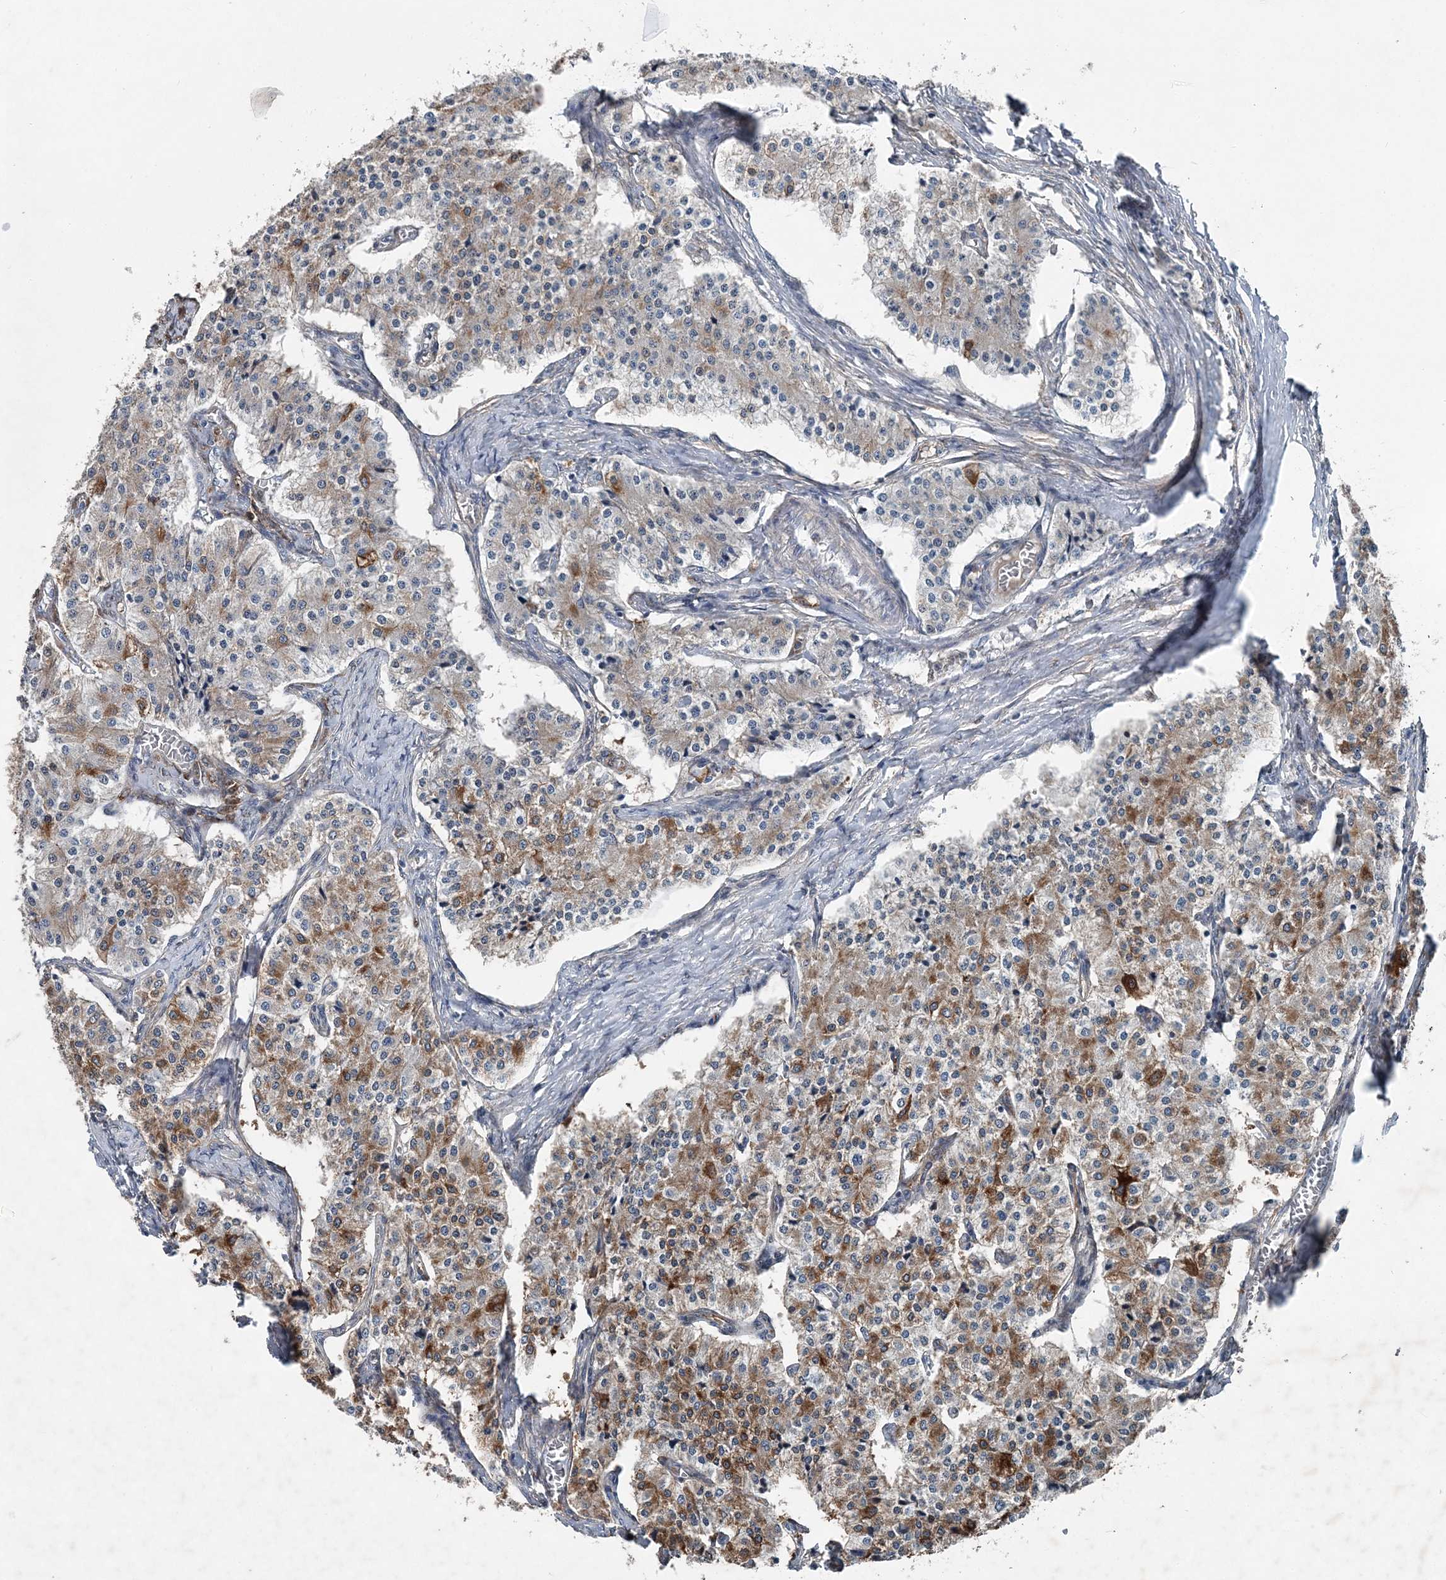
{"staining": {"intensity": "moderate", "quantity": "25%-75%", "location": "cytoplasmic/membranous"}, "tissue": "carcinoid", "cell_type": "Tumor cells", "image_type": "cancer", "snomed": [{"axis": "morphology", "description": "Carcinoid, malignant, NOS"}, {"axis": "topography", "description": "Colon"}], "caption": "Brown immunohistochemical staining in human malignant carcinoid shows moderate cytoplasmic/membranous staining in approximately 25%-75% of tumor cells.", "gene": "SPOPL", "patient": {"sex": "female", "age": 52}}